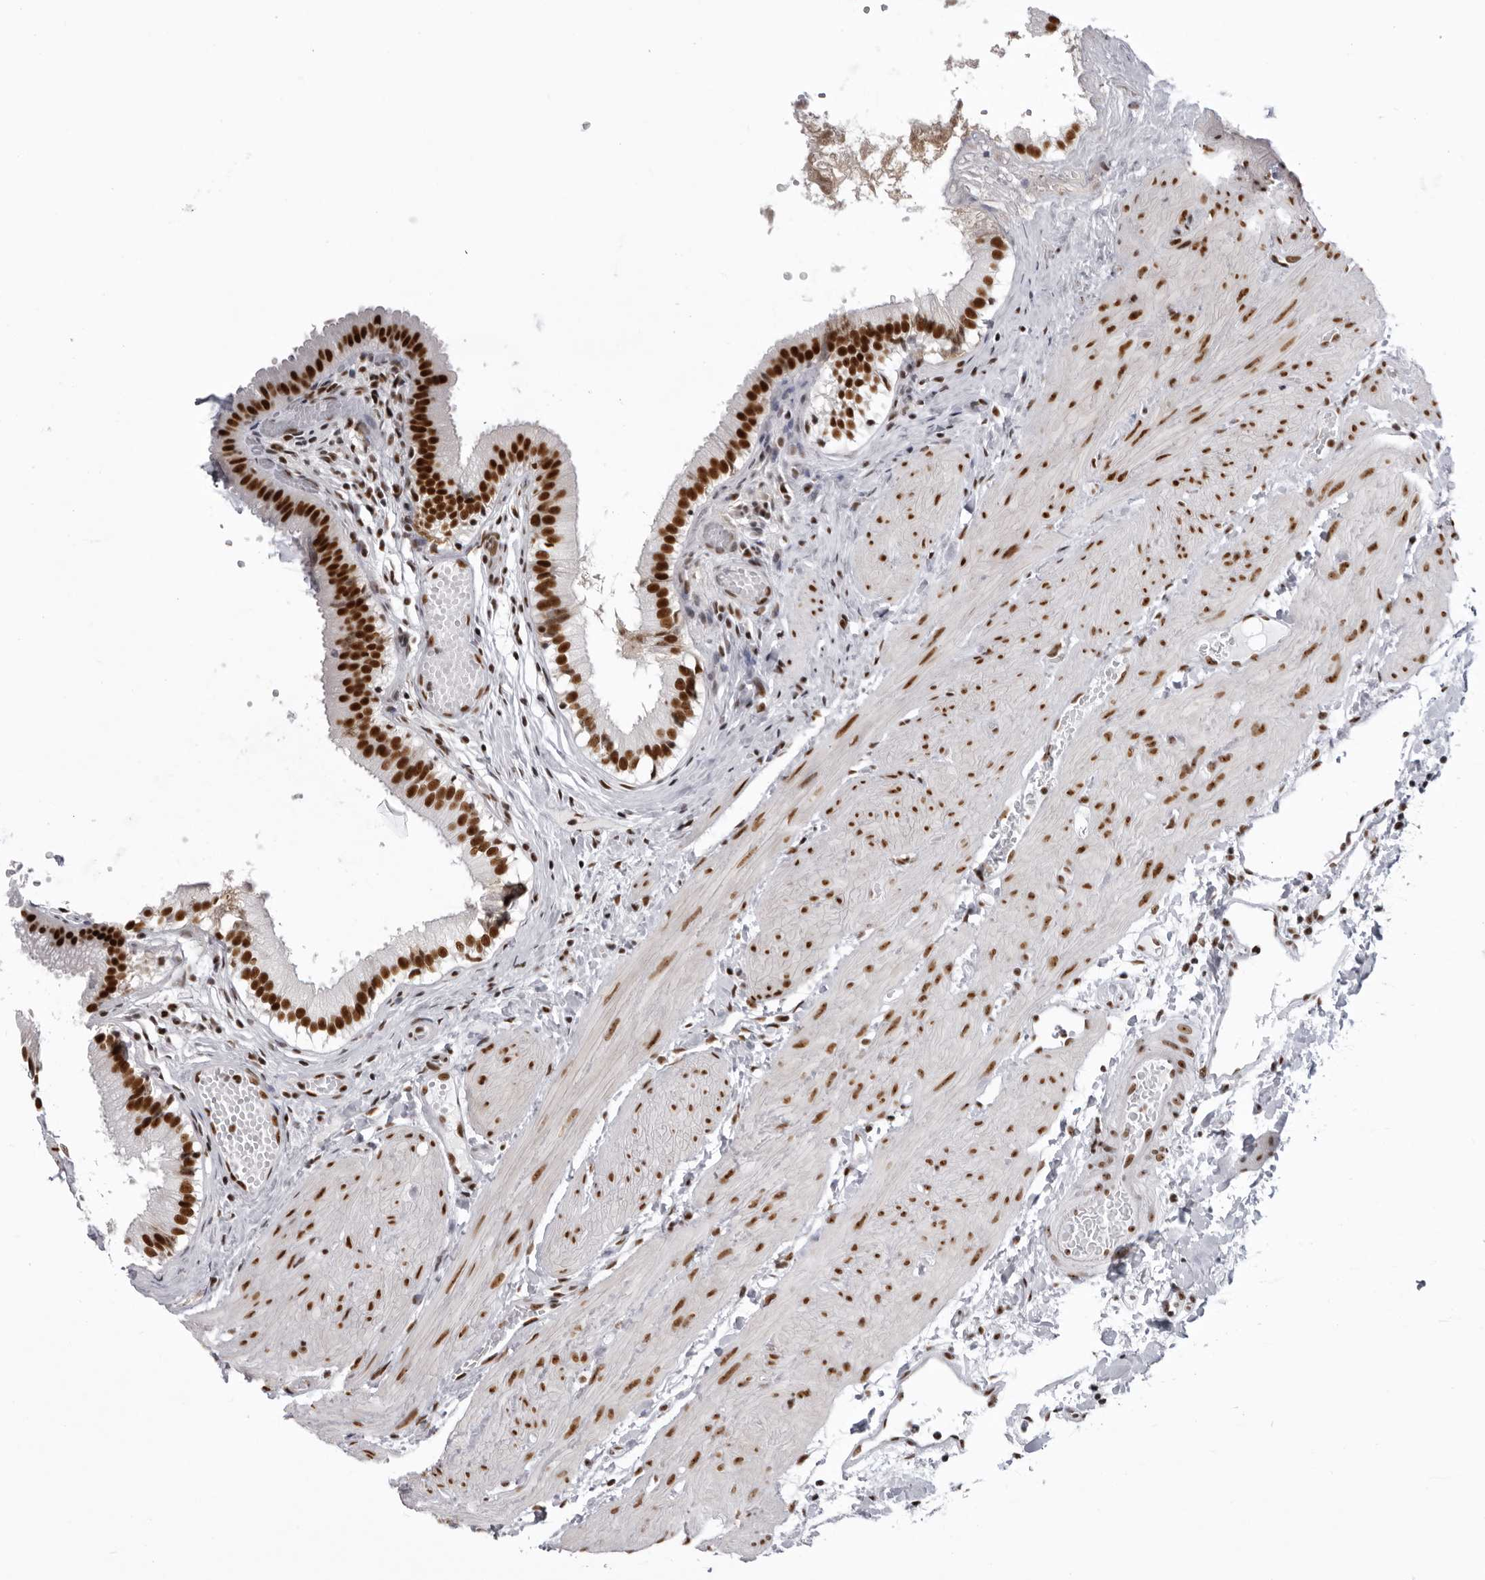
{"staining": {"intensity": "strong", "quantity": ">75%", "location": "nuclear"}, "tissue": "gallbladder", "cell_type": "Glandular cells", "image_type": "normal", "snomed": [{"axis": "morphology", "description": "Normal tissue, NOS"}, {"axis": "topography", "description": "Gallbladder"}], "caption": "Brown immunohistochemical staining in benign human gallbladder exhibits strong nuclear expression in about >75% of glandular cells.", "gene": "DHX9", "patient": {"sex": "female", "age": 26}}